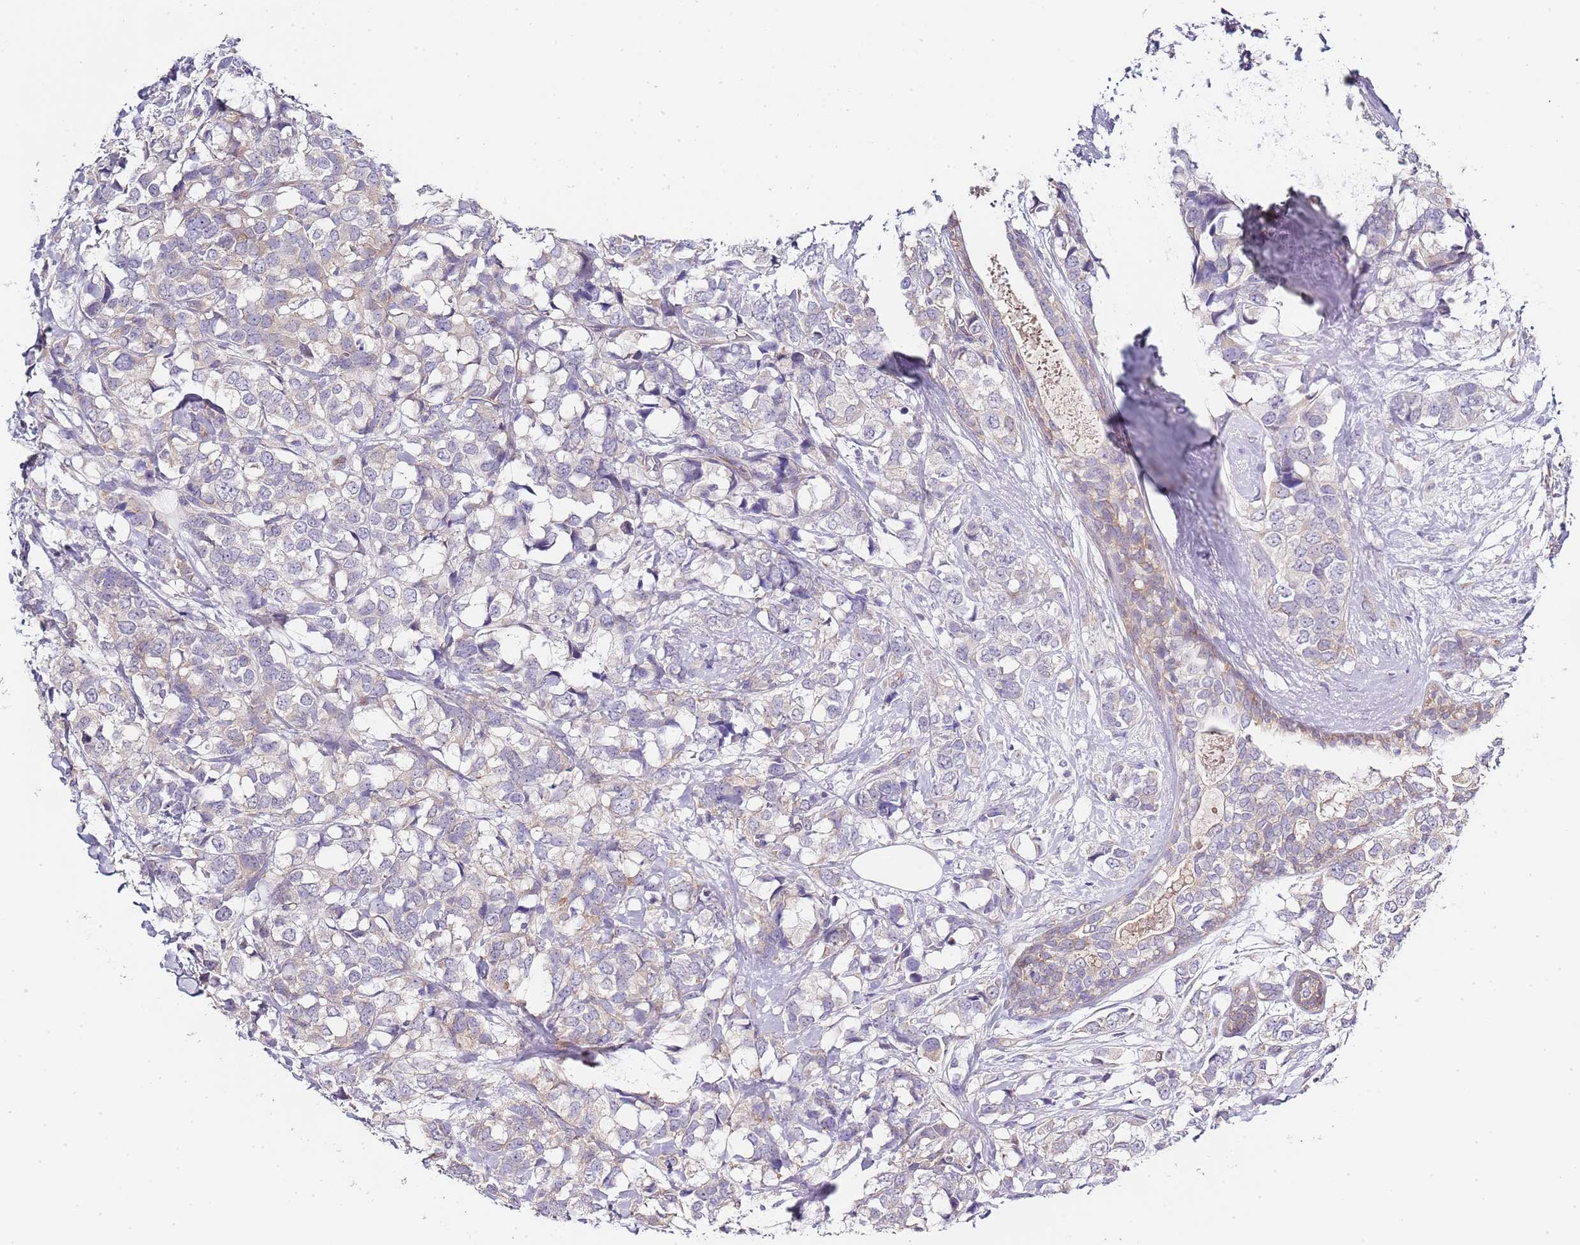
{"staining": {"intensity": "negative", "quantity": "none", "location": "none"}, "tissue": "breast cancer", "cell_type": "Tumor cells", "image_type": "cancer", "snomed": [{"axis": "morphology", "description": "Lobular carcinoma"}, {"axis": "topography", "description": "Breast"}], "caption": "The photomicrograph displays no staining of tumor cells in breast cancer.", "gene": "TBC1D9", "patient": {"sex": "female", "age": 59}}